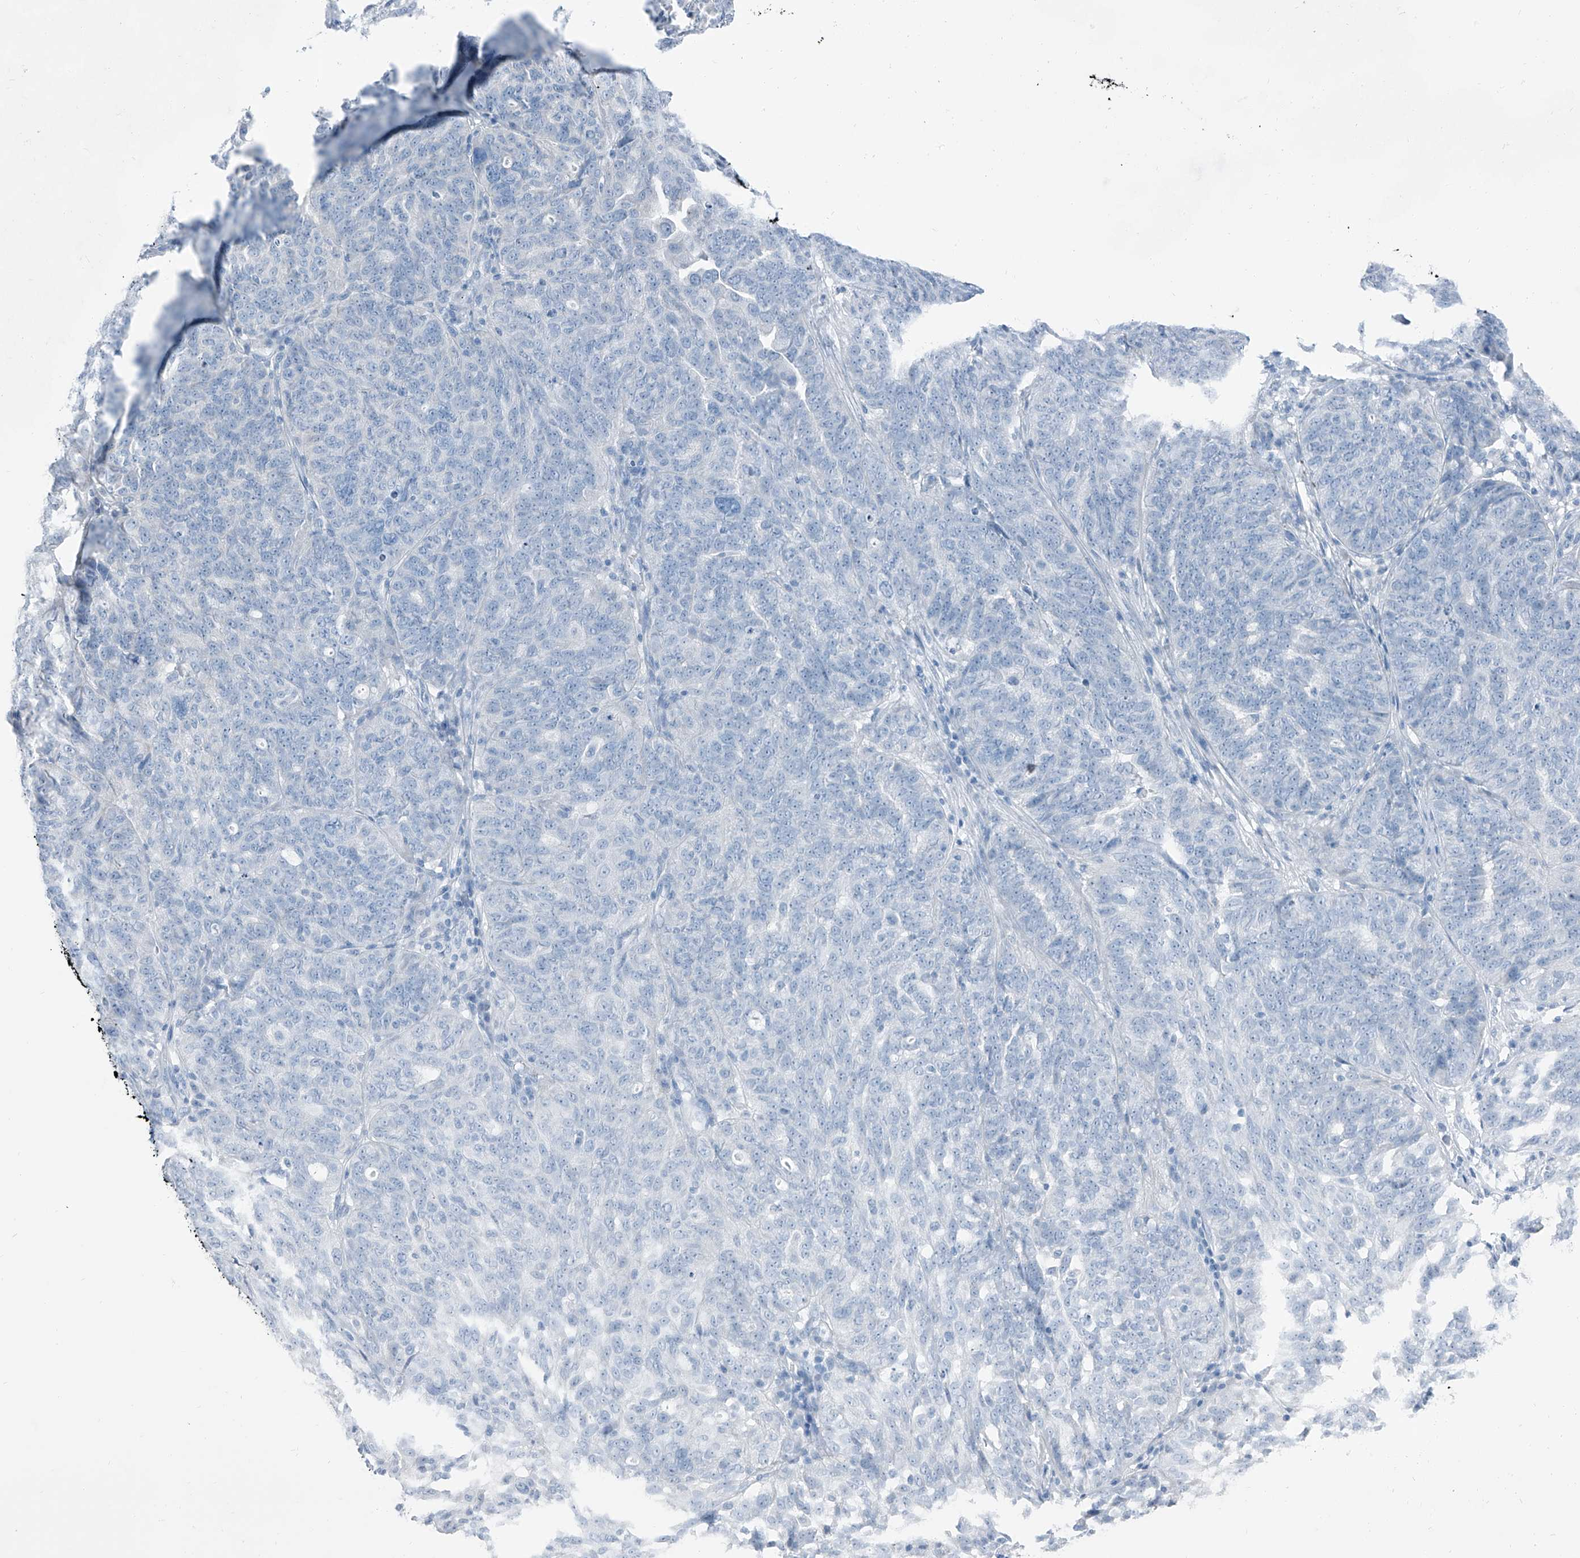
{"staining": {"intensity": "negative", "quantity": "none", "location": "none"}, "tissue": "ovarian cancer", "cell_type": "Tumor cells", "image_type": "cancer", "snomed": [{"axis": "morphology", "description": "Cystadenocarcinoma, serous, NOS"}, {"axis": "topography", "description": "Ovary"}], "caption": "A high-resolution histopathology image shows immunohistochemistry staining of ovarian cancer, which demonstrates no significant expression in tumor cells. (Stains: DAB (3,3'-diaminobenzidine) immunohistochemistry with hematoxylin counter stain, Microscopy: brightfield microscopy at high magnification).", "gene": "RGN", "patient": {"sex": "female", "age": 59}}